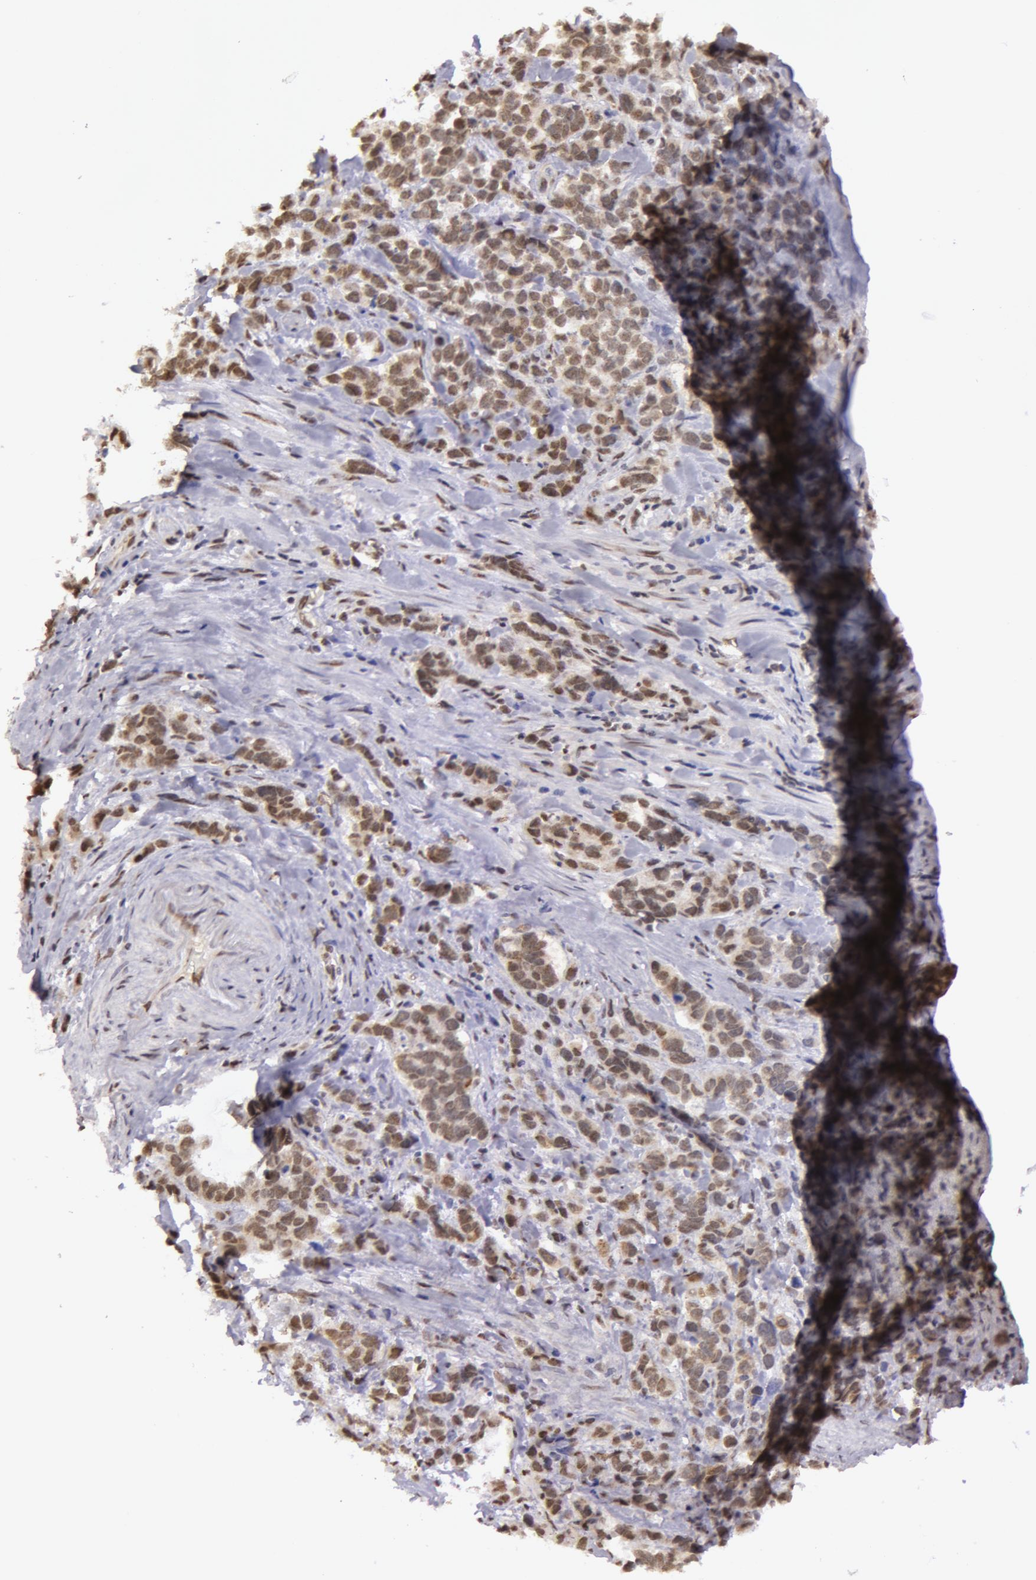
{"staining": {"intensity": "moderate", "quantity": "25%-75%", "location": "cytoplasmic/membranous,nuclear"}, "tissue": "stomach cancer", "cell_type": "Tumor cells", "image_type": "cancer", "snomed": [{"axis": "morphology", "description": "Adenocarcinoma, NOS"}, {"axis": "topography", "description": "Stomach, upper"}], "caption": "IHC image of human adenocarcinoma (stomach) stained for a protein (brown), which shows medium levels of moderate cytoplasmic/membranous and nuclear expression in about 25%-75% of tumor cells.", "gene": "VRTN", "patient": {"sex": "male", "age": 71}}